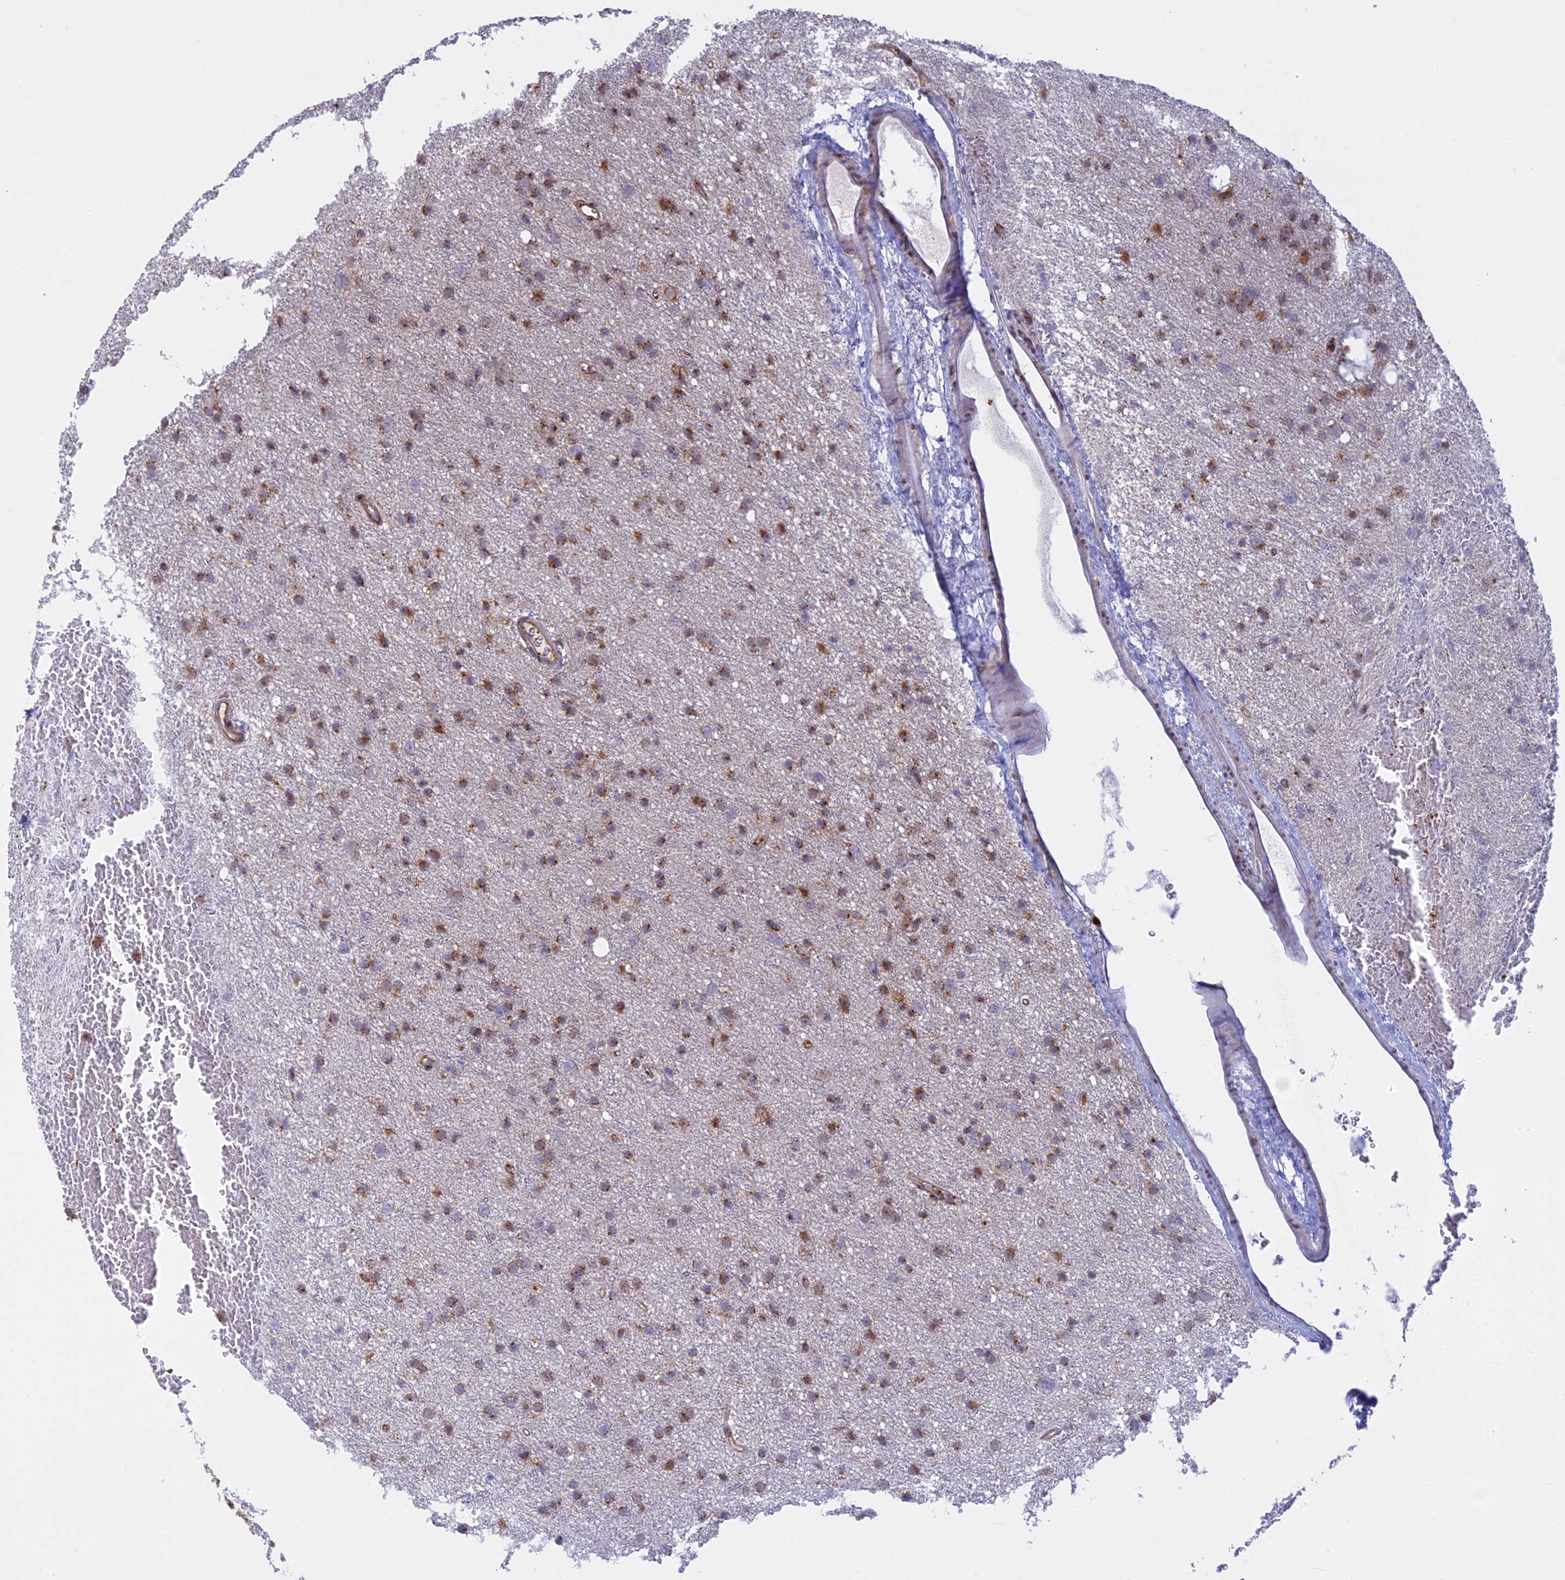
{"staining": {"intensity": "moderate", "quantity": ">75%", "location": "cytoplasmic/membranous"}, "tissue": "glioma", "cell_type": "Tumor cells", "image_type": "cancer", "snomed": [{"axis": "morphology", "description": "Glioma, malignant, Low grade"}, {"axis": "topography", "description": "Cerebral cortex"}], "caption": "Human low-grade glioma (malignant) stained for a protein (brown) reveals moderate cytoplasmic/membranous positive expression in about >75% of tumor cells.", "gene": "CLINT1", "patient": {"sex": "female", "age": 39}}